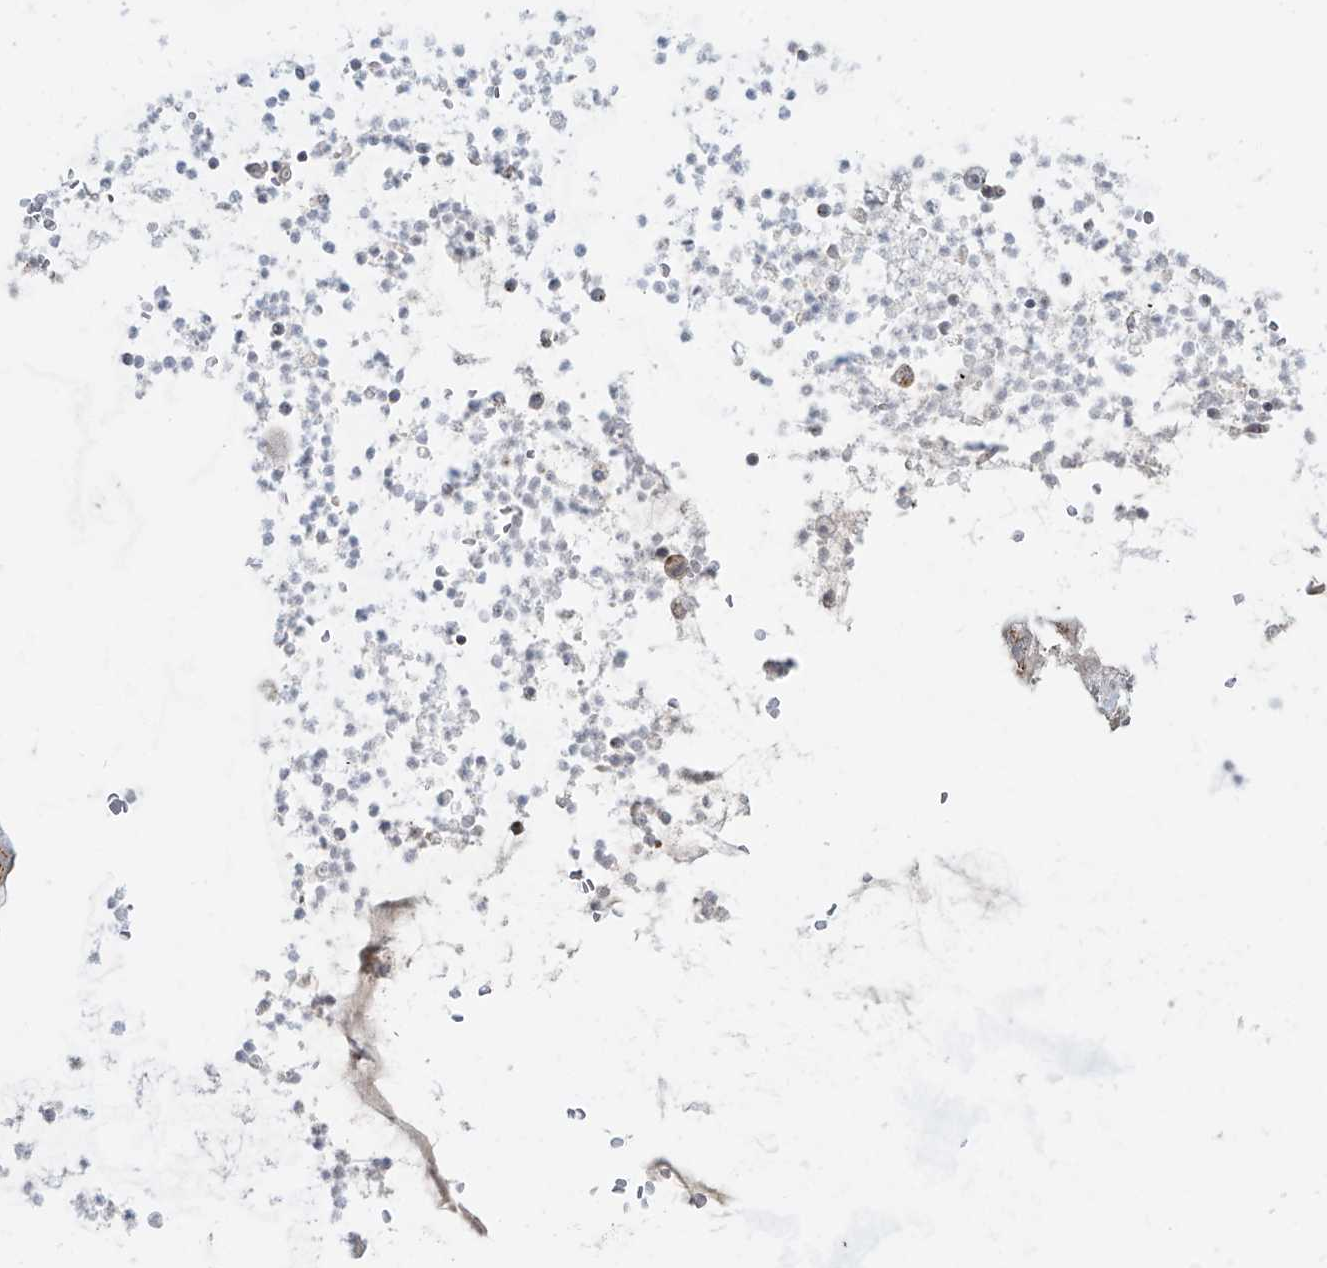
{"staining": {"intensity": "moderate", "quantity": ">75%", "location": "cytoplasmic/membranous"}, "tissue": "lung cancer", "cell_type": "Tumor cells", "image_type": "cancer", "snomed": [{"axis": "morphology", "description": "Adenocarcinoma, NOS"}, {"axis": "topography", "description": "Lung"}], "caption": "The photomicrograph reveals immunohistochemical staining of lung cancer (adenocarcinoma). There is moderate cytoplasmic/membranous staining is present in approximately >75% of tumor cells.", "gene": "BSDC1", "patient": {"sex": "female", "age": 70}}